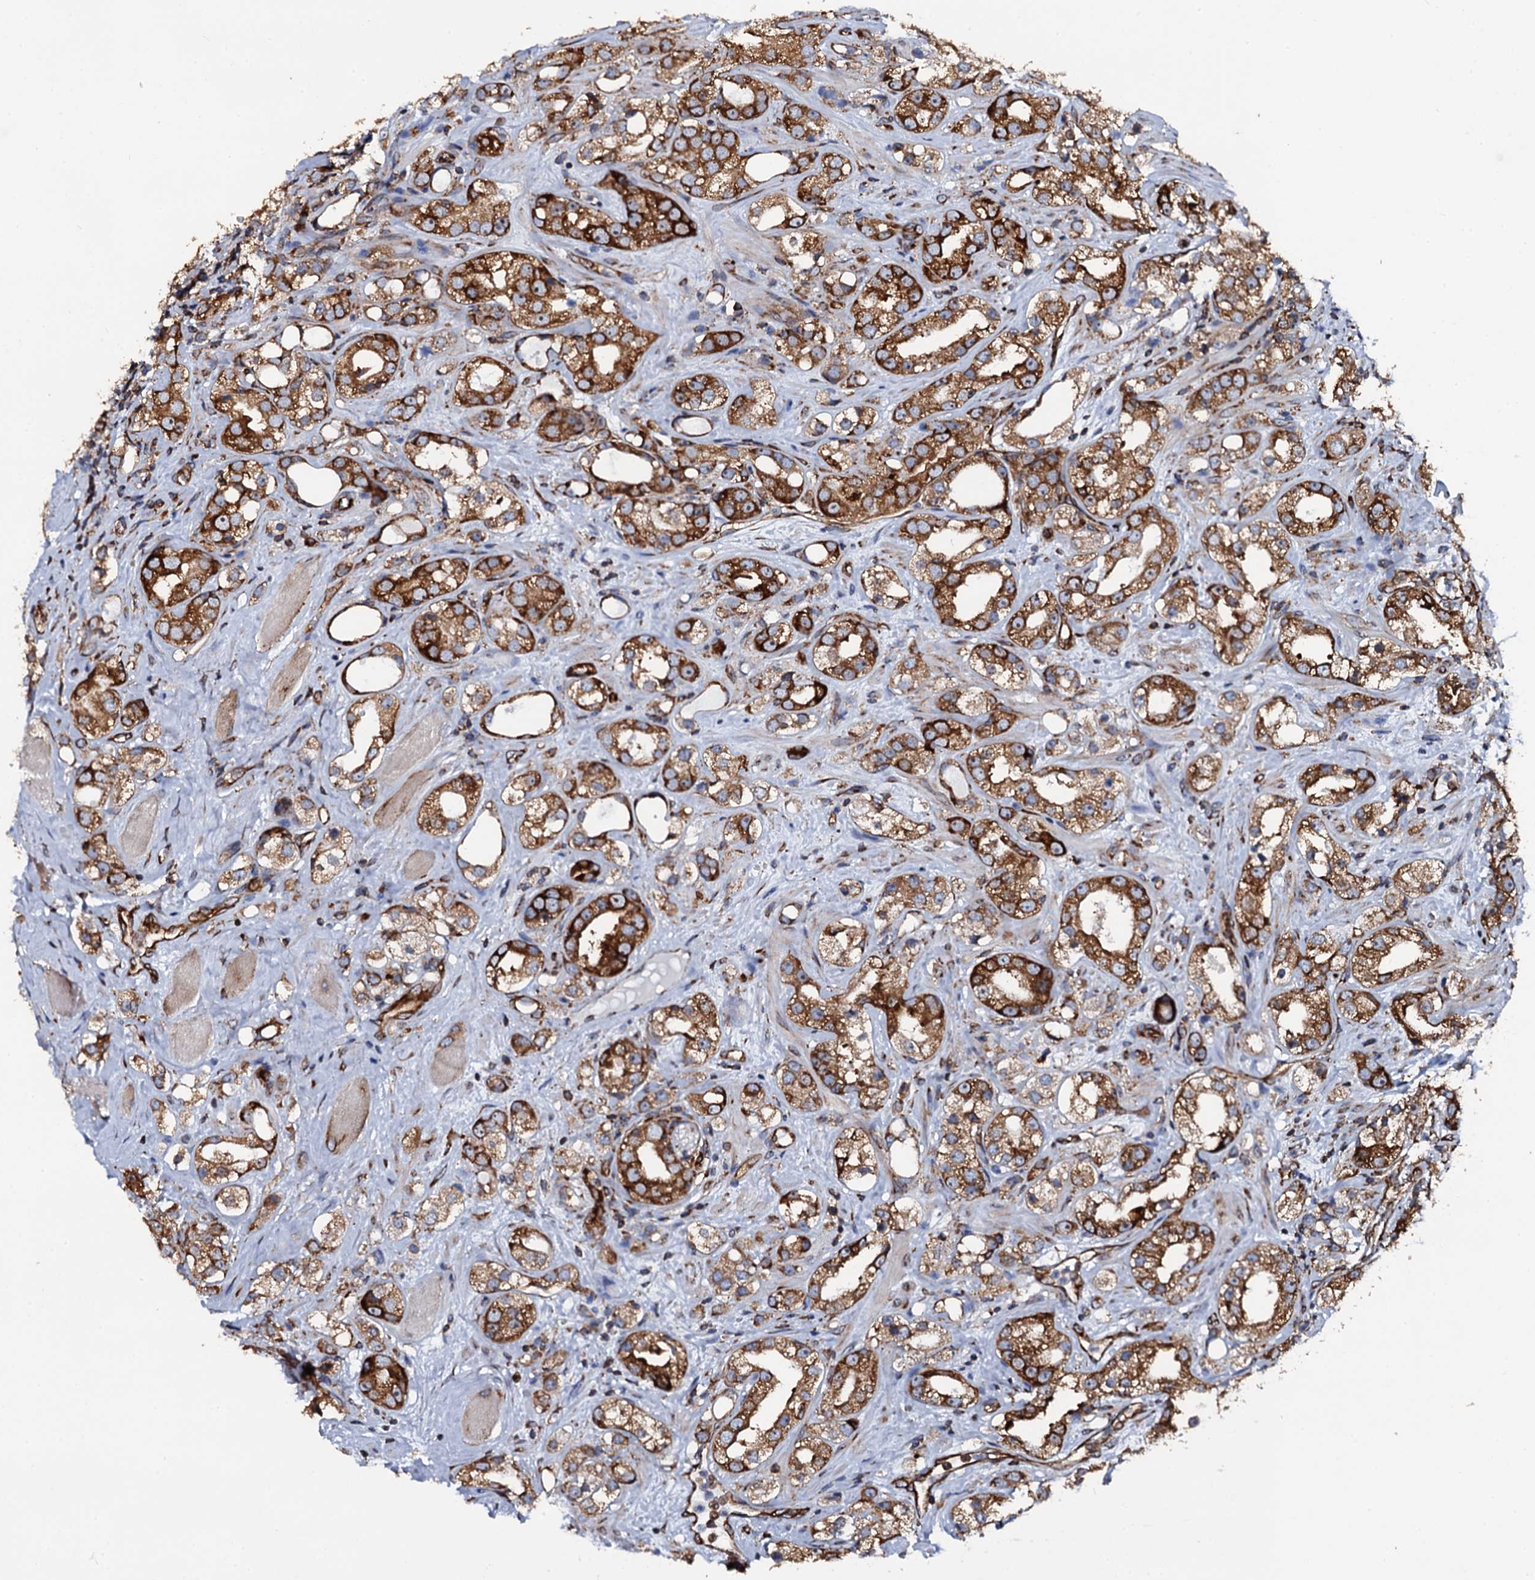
{"staining": {"intensity": "strong", "quantity": ">75%", "location": "cytoplasmic/membranous"}, "tissue": "prostate cancer", "cell_type": "Tumor cells", "image_type": "cancer", "snomed": [{"axis": "morphology", "description": "Adenocarcinoma, NOS"}, {"axis": "topography", "description": "Prostate"}], "caption": "Tumor cells demonstrate high levels of strong cytoplasmic/membranous staining in approximately >75% of cells in human prostate adenocarcinoma. (Brightfield microscopy of DAB IHC at high magnification).", "gene": "SPTY2D1", "patient": {"sex": "male", "age": 79}}